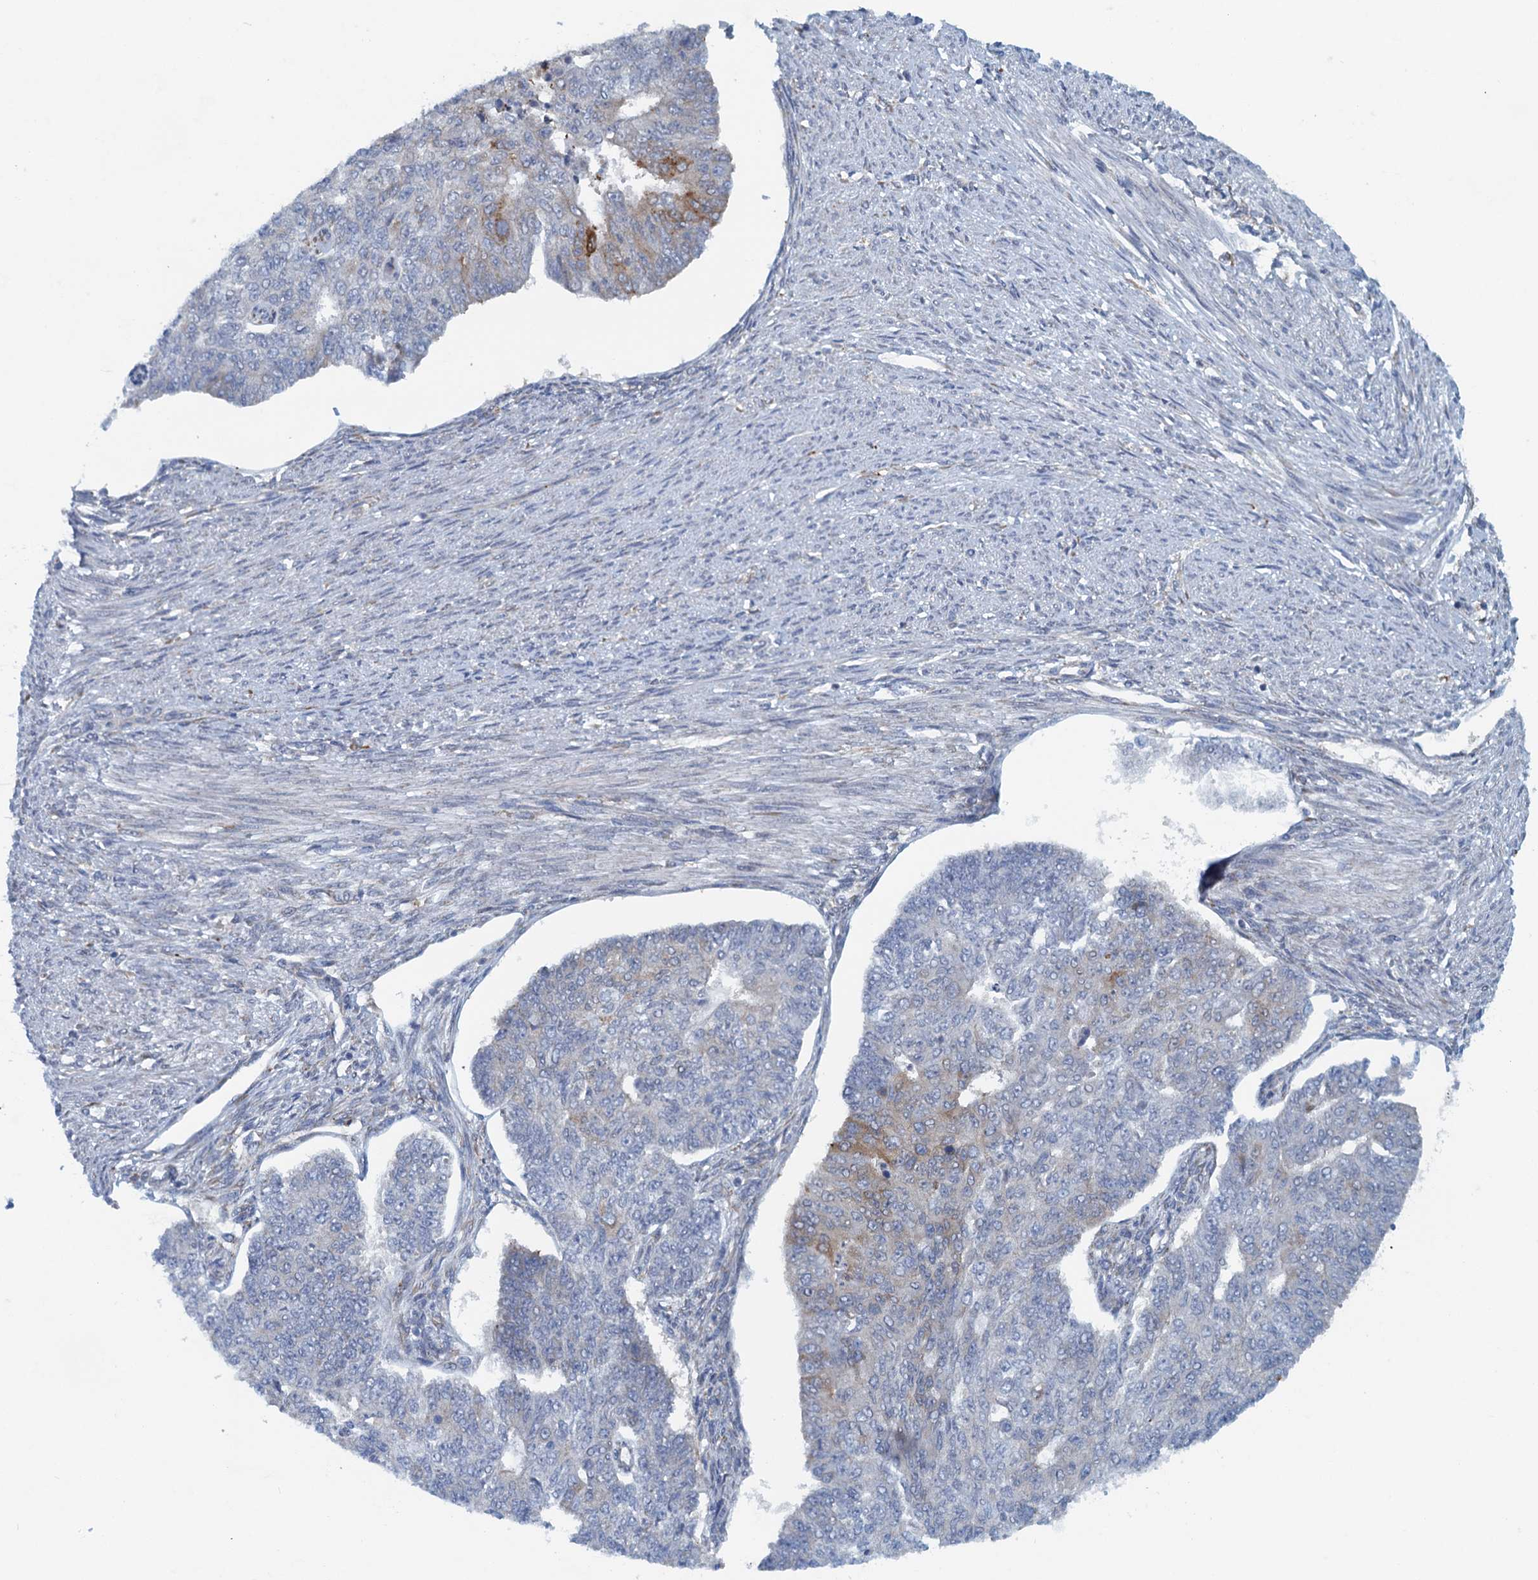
{"staining": {"intensity": "weak", "quantity": "<25%", "location": "cytoplasmic/membranous"}, "tissue": "endometrial cancer", "cell_type": "Tumor cells", "image_type": "cancer", "snomed": [{"axis": "morphology", "description": "Adenocarcinoma, NOS"}, {"axis": "topography", "description": "Endometrium"}], "caption": "Endometrial cancer was stained to show a protein in brown. There is no significant staining in tumor cells.", "gene": "MYDGF", "patient": {"sex": "female", "age": 32}}